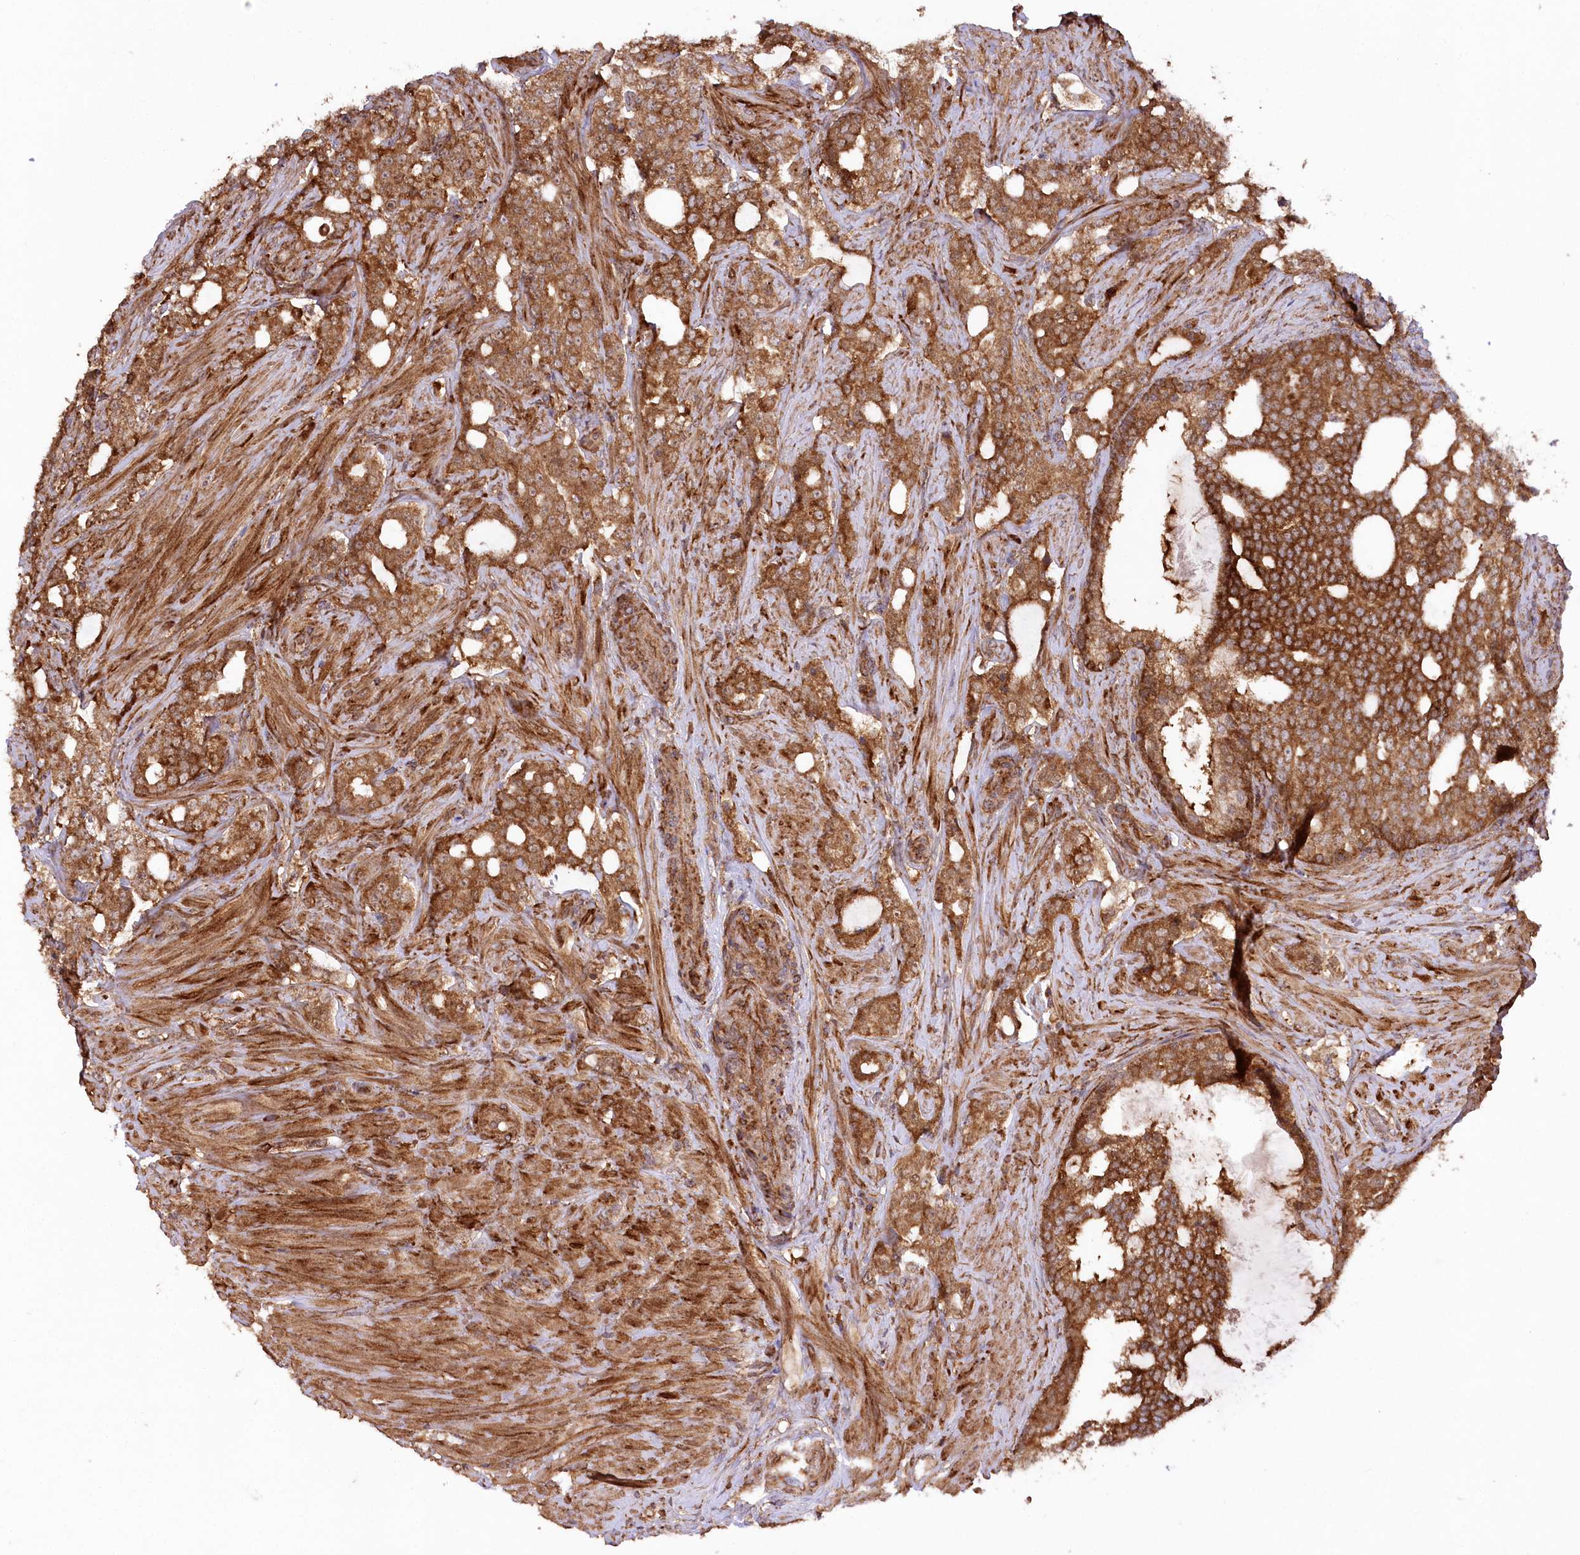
{"staining": {"intensity": "strong", "quantity": ">75%", "location": "cytoplasmic/membranous"}, "tissue": "prostate cancer", "cell_type": "Tumor cells", "image_type": "cancer", "snomed": [{"axis": "morphology", "description": "Adenocarcinoma, High grade"}, {"axis": "topography", "description": "Prostate"}], "caption": "Immunohistochemistry (IHC) image of prostate cancer (high-grade adenocarcinoma) stained for a protein (brown), which reveals high levels of strong cytoplasmic/membranous expression in about >75% of tumor cells.", "gene": "CCDC91", "patient": {"sex": "male", "age": 64}}